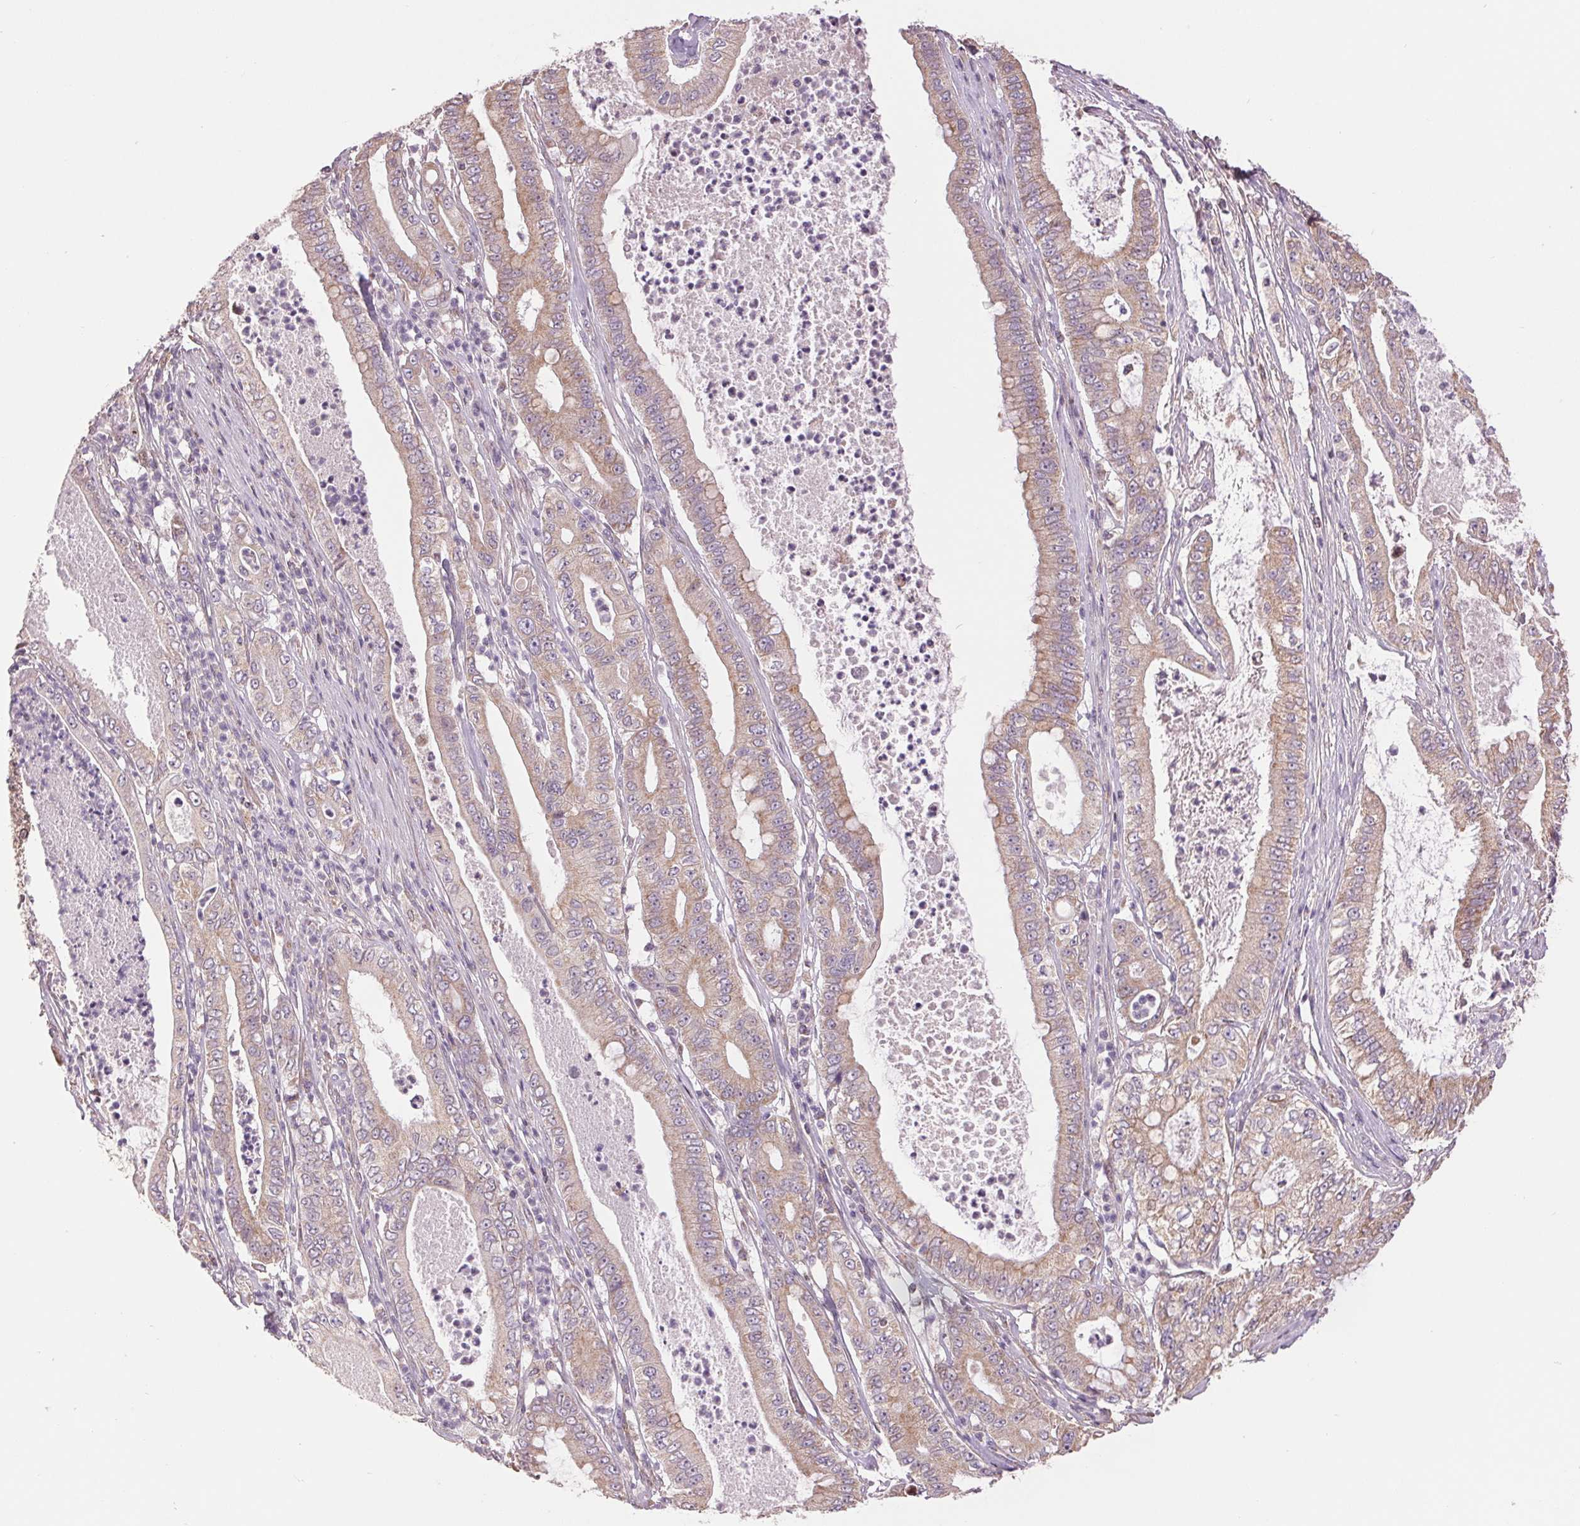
{"staining": {"intensity": "weak", "quantity": ">75%", "location": "cytoplasmic/membranous"}, "tissue": "pancreatic cancer", "cell_type": "Tumor cells", "image_type": "cancer", "snomed": [{"axis": "morphology", "description": "Adenocarcinoma, NOS"}, {"axis": "topography", "description": "Pancreas"}], "caption": "High-power microscopy captured an immunohistochemistry photomicrograph of pancreatic adenocarcinoma, revealing weak cytoplasmic/membranous positivity in about >75% of tumor cells.", "gene": "DGUOK", "patient": {"sex": "male", "age": 71}}